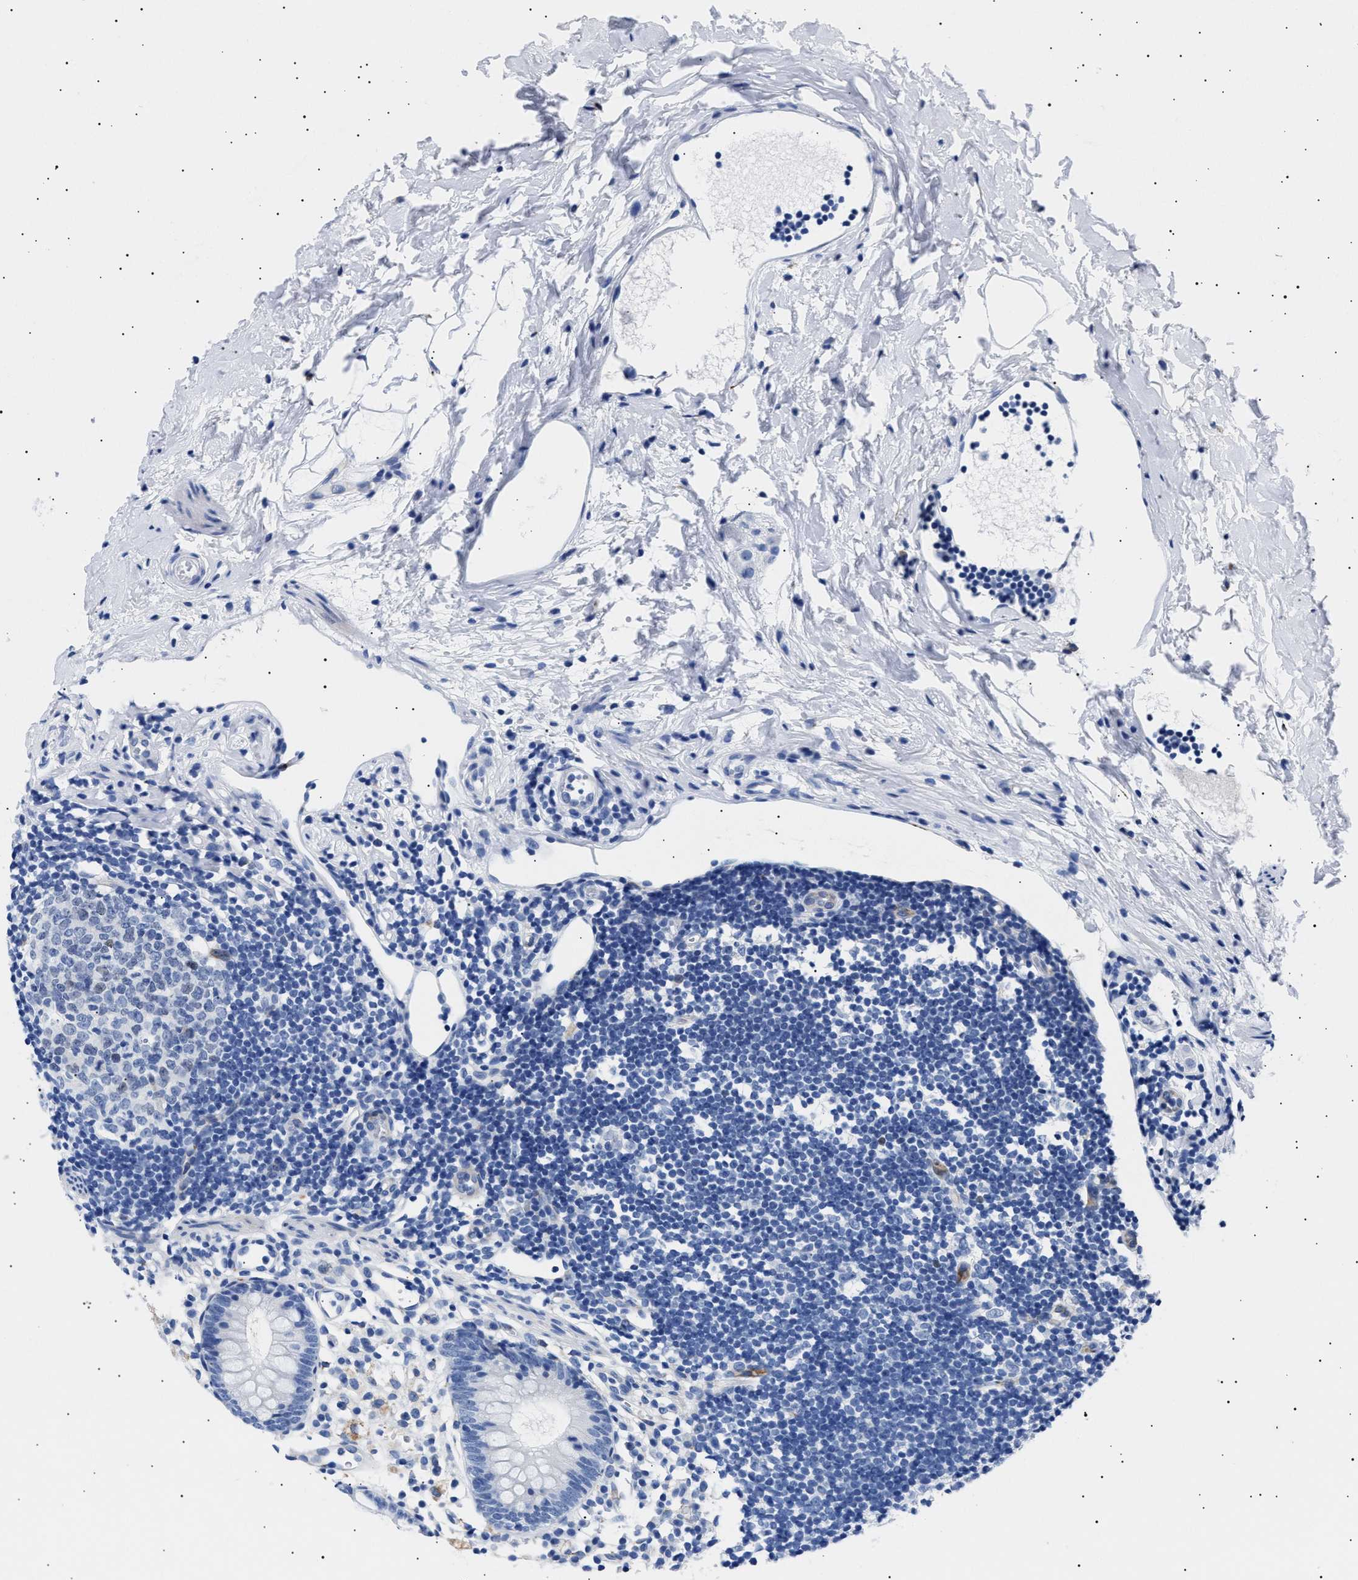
{"staining": {"intensity": "negative", "quantity": "none", "location": "none"}, "tissue": "appendix", "cell_type": "Glandular cells", "image_type": "normal", "snomed": [{"axis": "morphology", "description": "Normal tissue, NOS"}, {"axis": "topography", "description": "Appendix"}], "caption": "Appendix stained for a protein using immunohistochemistry (IHC) displays no staining glandular cells.", "gene": "HEMGN", "patient": {"sex": "female", "age": 20}}